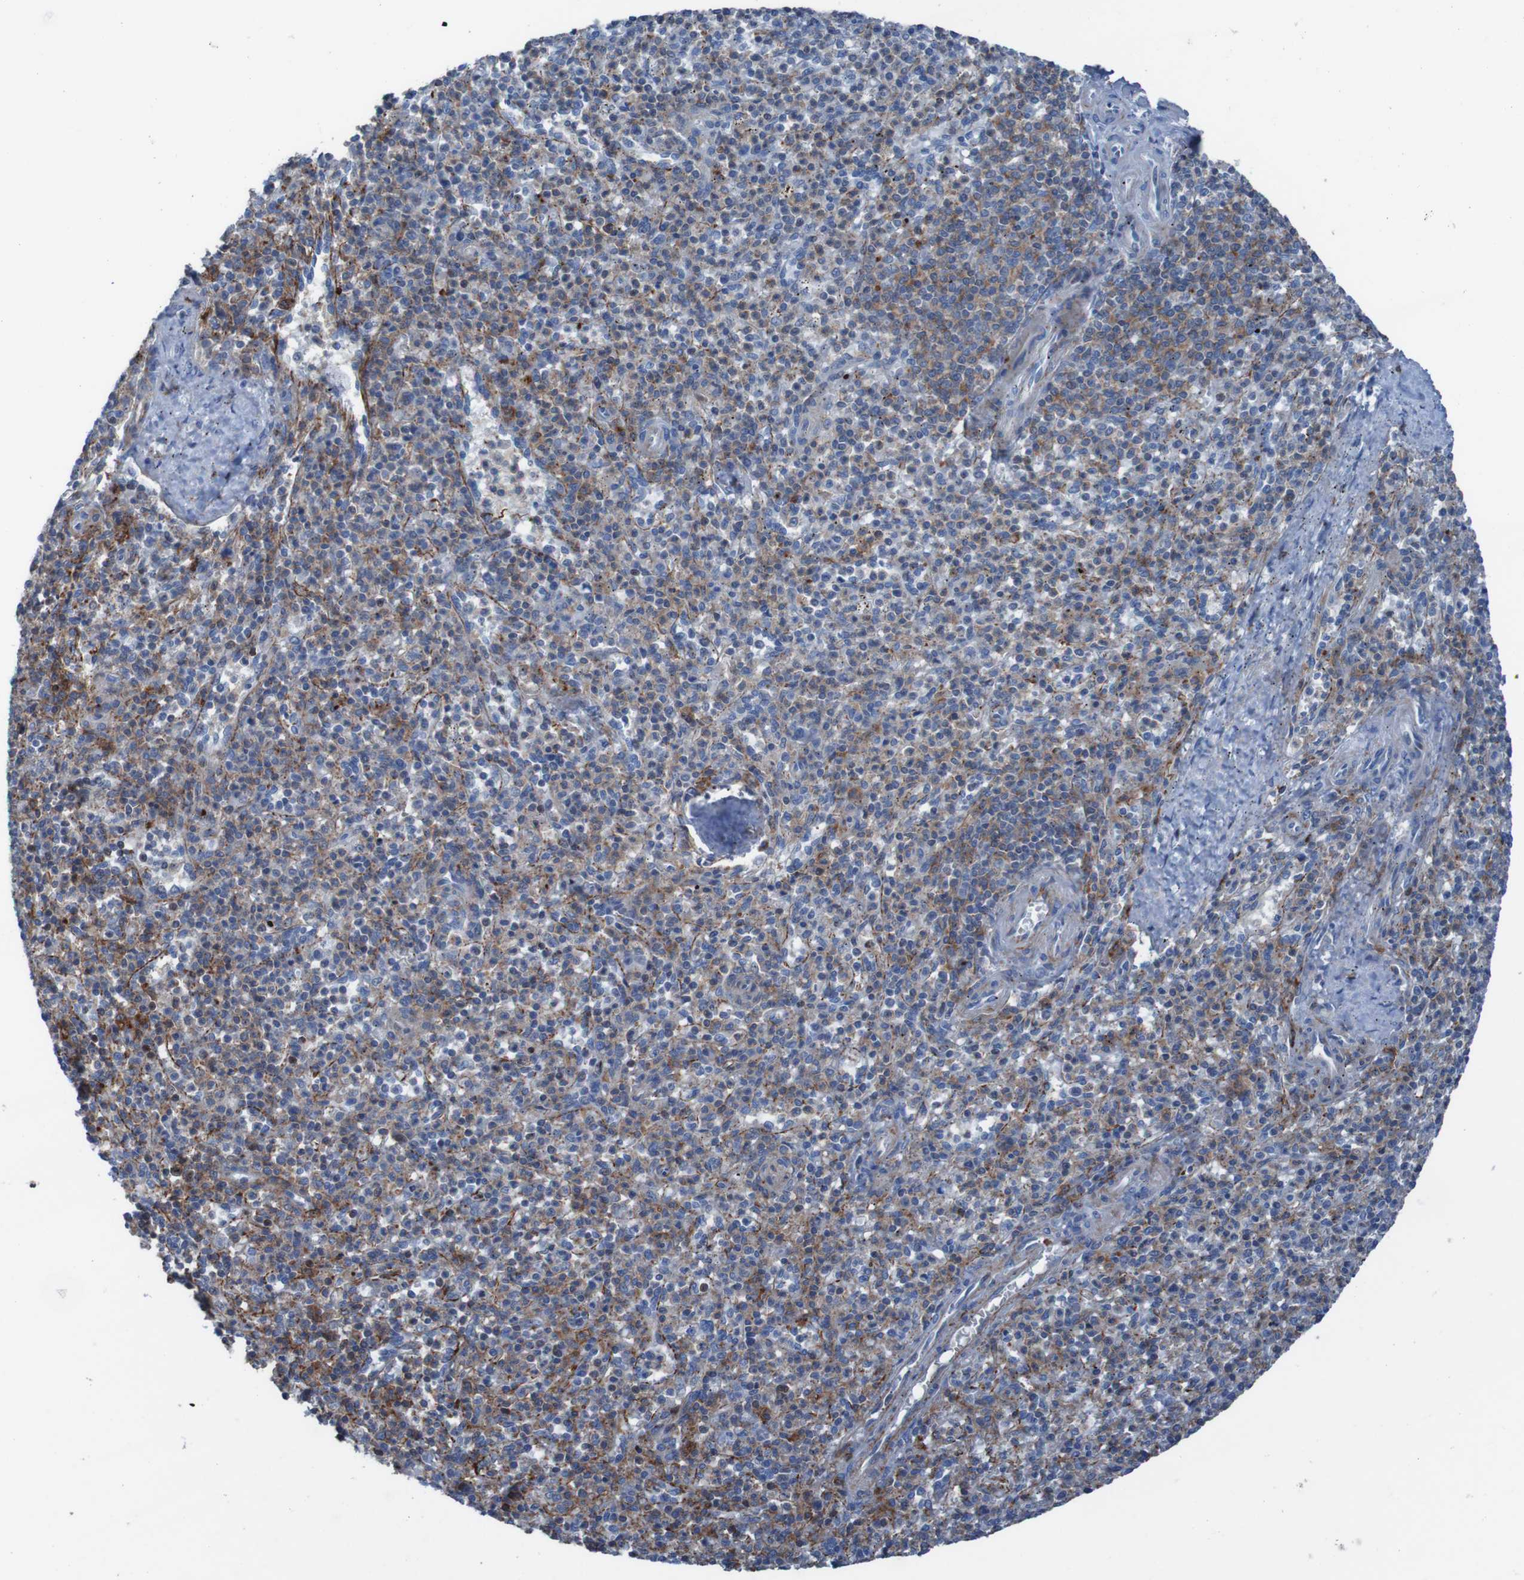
{"staining": {"intensity": "weak", "quantity": "25%-75%", "location": "cytoplasmic/membranous"}, "tissue": "spleen", "cell_type": "Cells in red pulp", "image_type": "normal", "snomed": [{"axis": "morphology", "description": "Normal tissue, NOS"}, {"axis": "topography", "description": "Spleen"}], "caption": "The immunohistochemical stain labels weak cytoplasmic/membranous expression in cells in red pulp of benign spleen. The staining is performed using DAB (3,3'-diaminobenzidine) brown chromogen to label protein expression. The nuclei are counter-stained blue using hematoxylin.", "gene": "RNF182", "patient": {"sex": "male", "age": 72}}